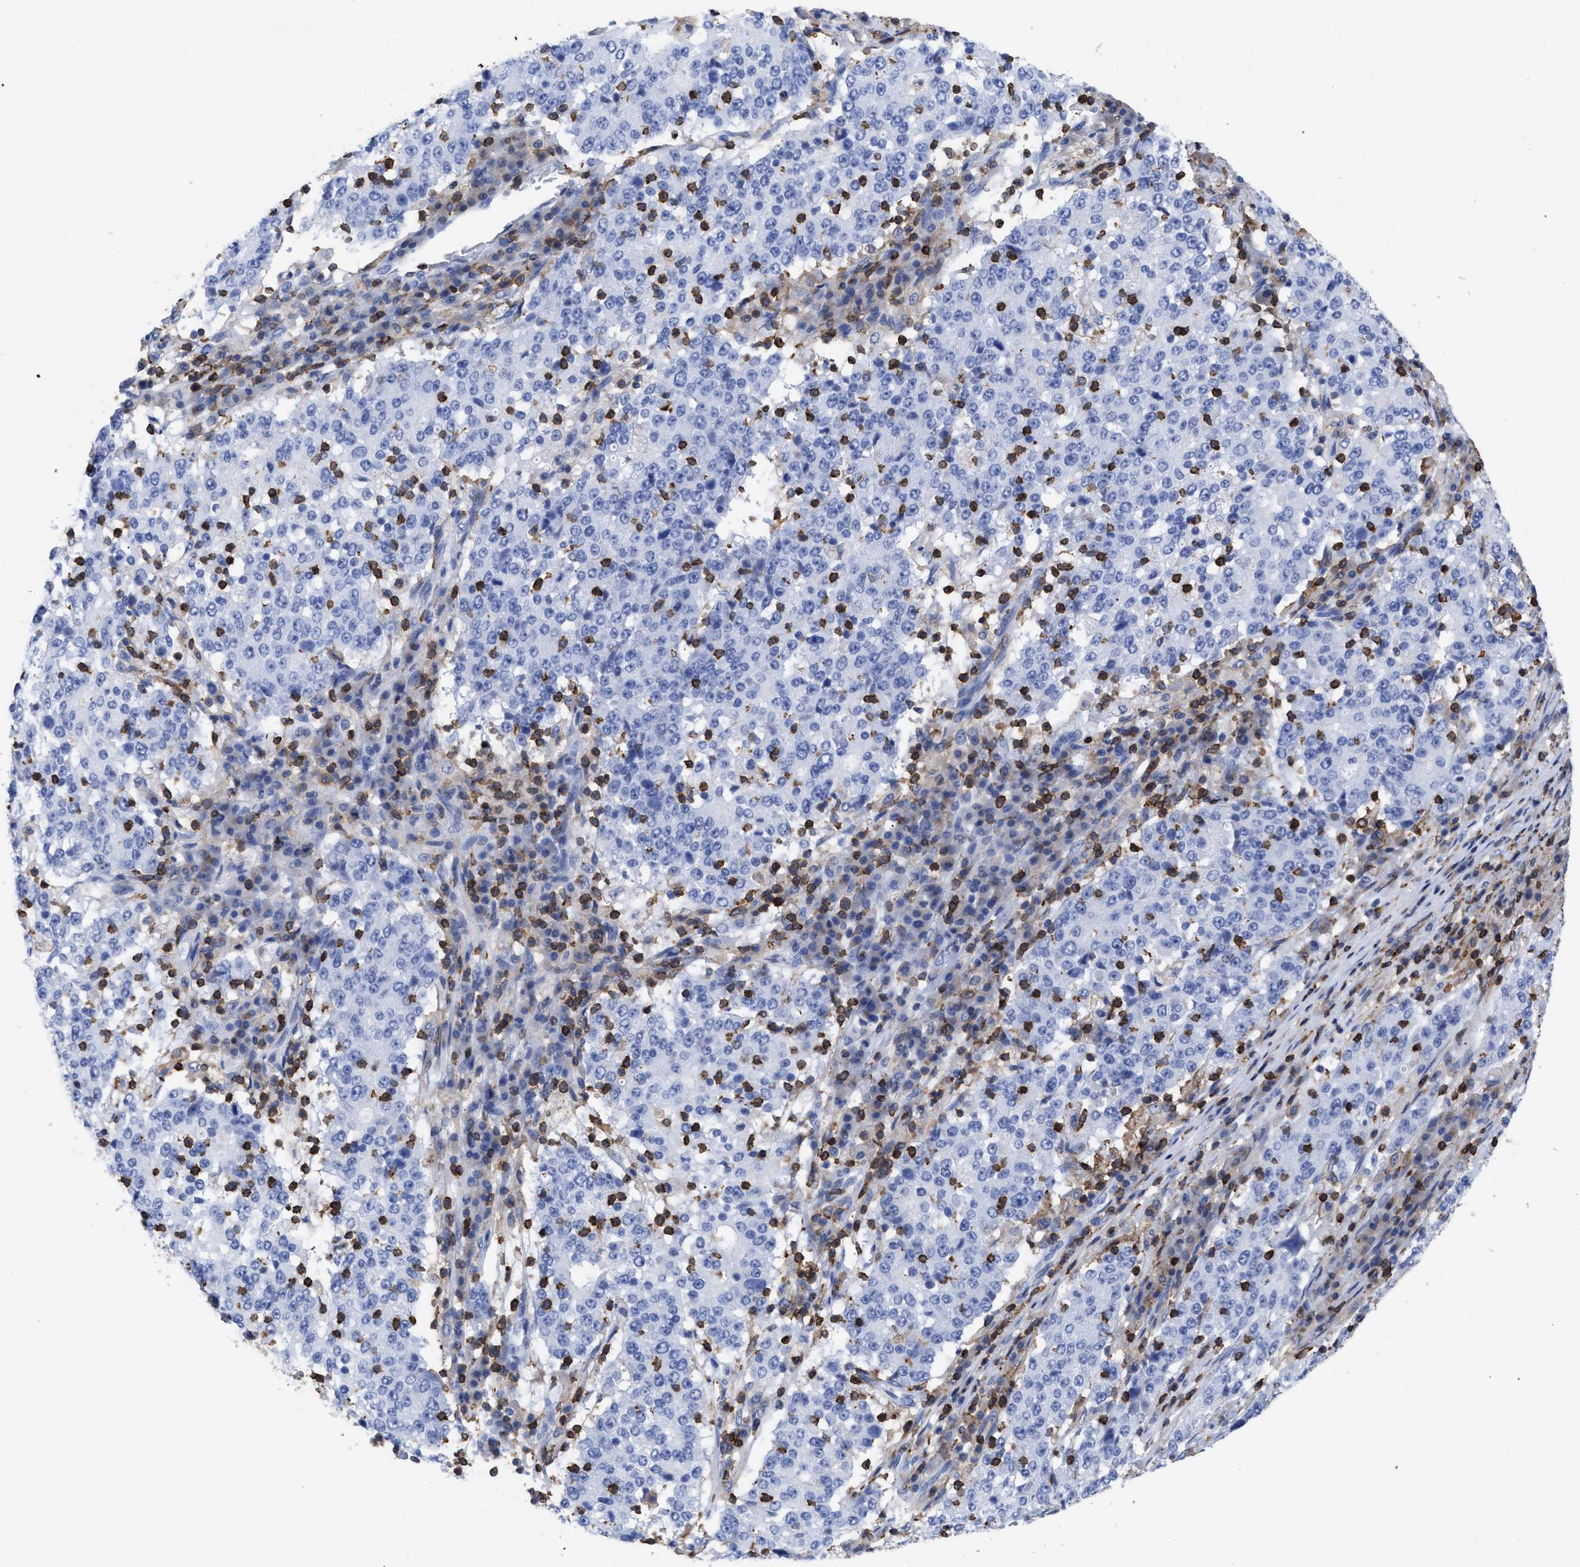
{"staining": {"intensity": "negative", "quantity": "none", "location": "none"}, "tissue": "stomach cancer", "cell_type": "Tumor cells", "image_type": "cancer", "snomed": [{"axis": "morphology", "description": "Adenocarcinoma, NOS"}, {"axis": "topography", "description": "Stomach"}], "caption": "The photomicrograph shows no significant staining in tumor cells of stomach adenocarcinoma.", "gene": "HCLS1", "patient": {"sex": "male", "age": 59}}